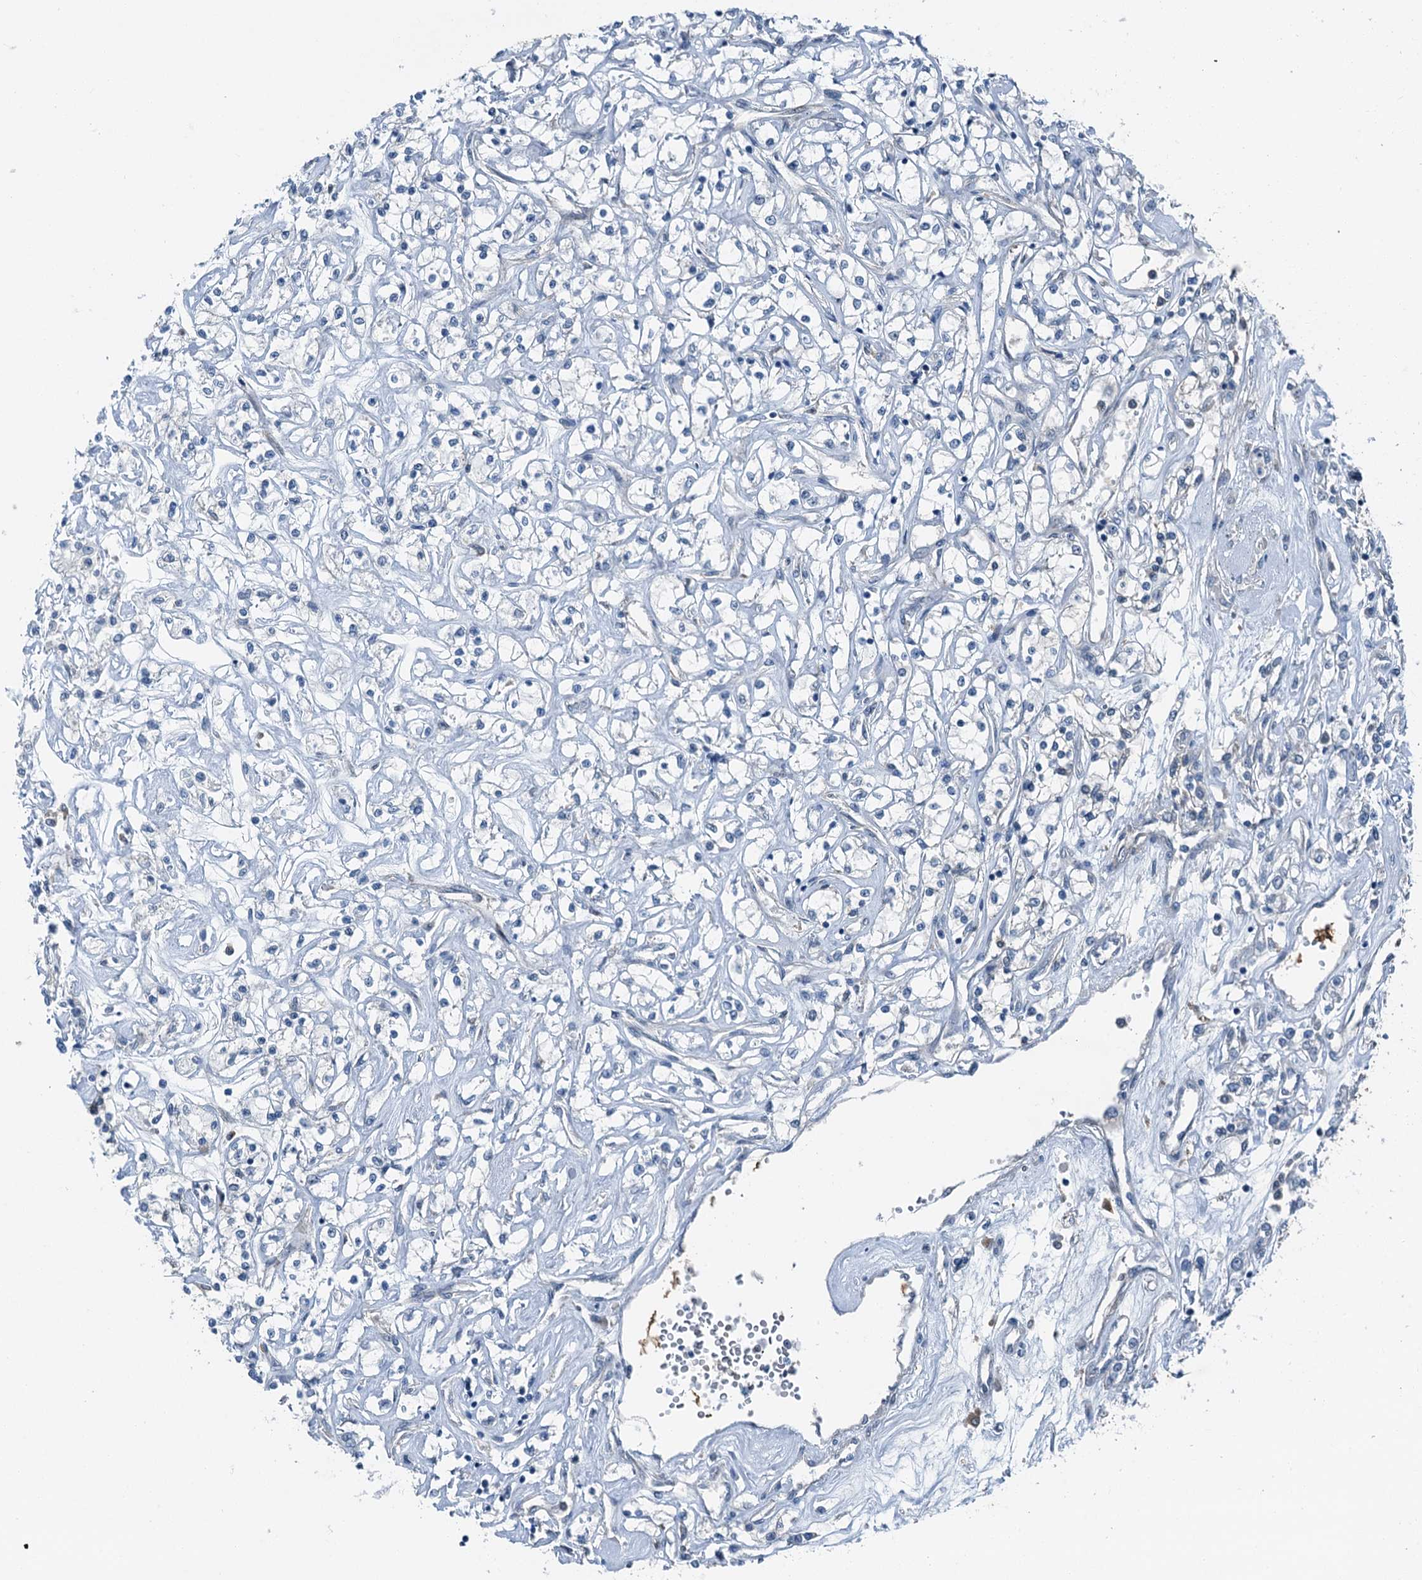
{"staining": {"intensity": "negative", "quantity": "none", "location": "none"}, "tissue": "renal cancer", "cell_type": "Tumor cells", "image_type": "cancer", "snomed": [{"axis": "morphology", "description": "Adenocarcinoma, NOS"}, {"axis": "topography", "description": "Kidney"}], "caption": "Immunohistochemistry (IHC) of human renal cancer reveals no positivity in tumor cells.", "gene": "RNH1", "patient": {"sex": "female", "age": 59}}